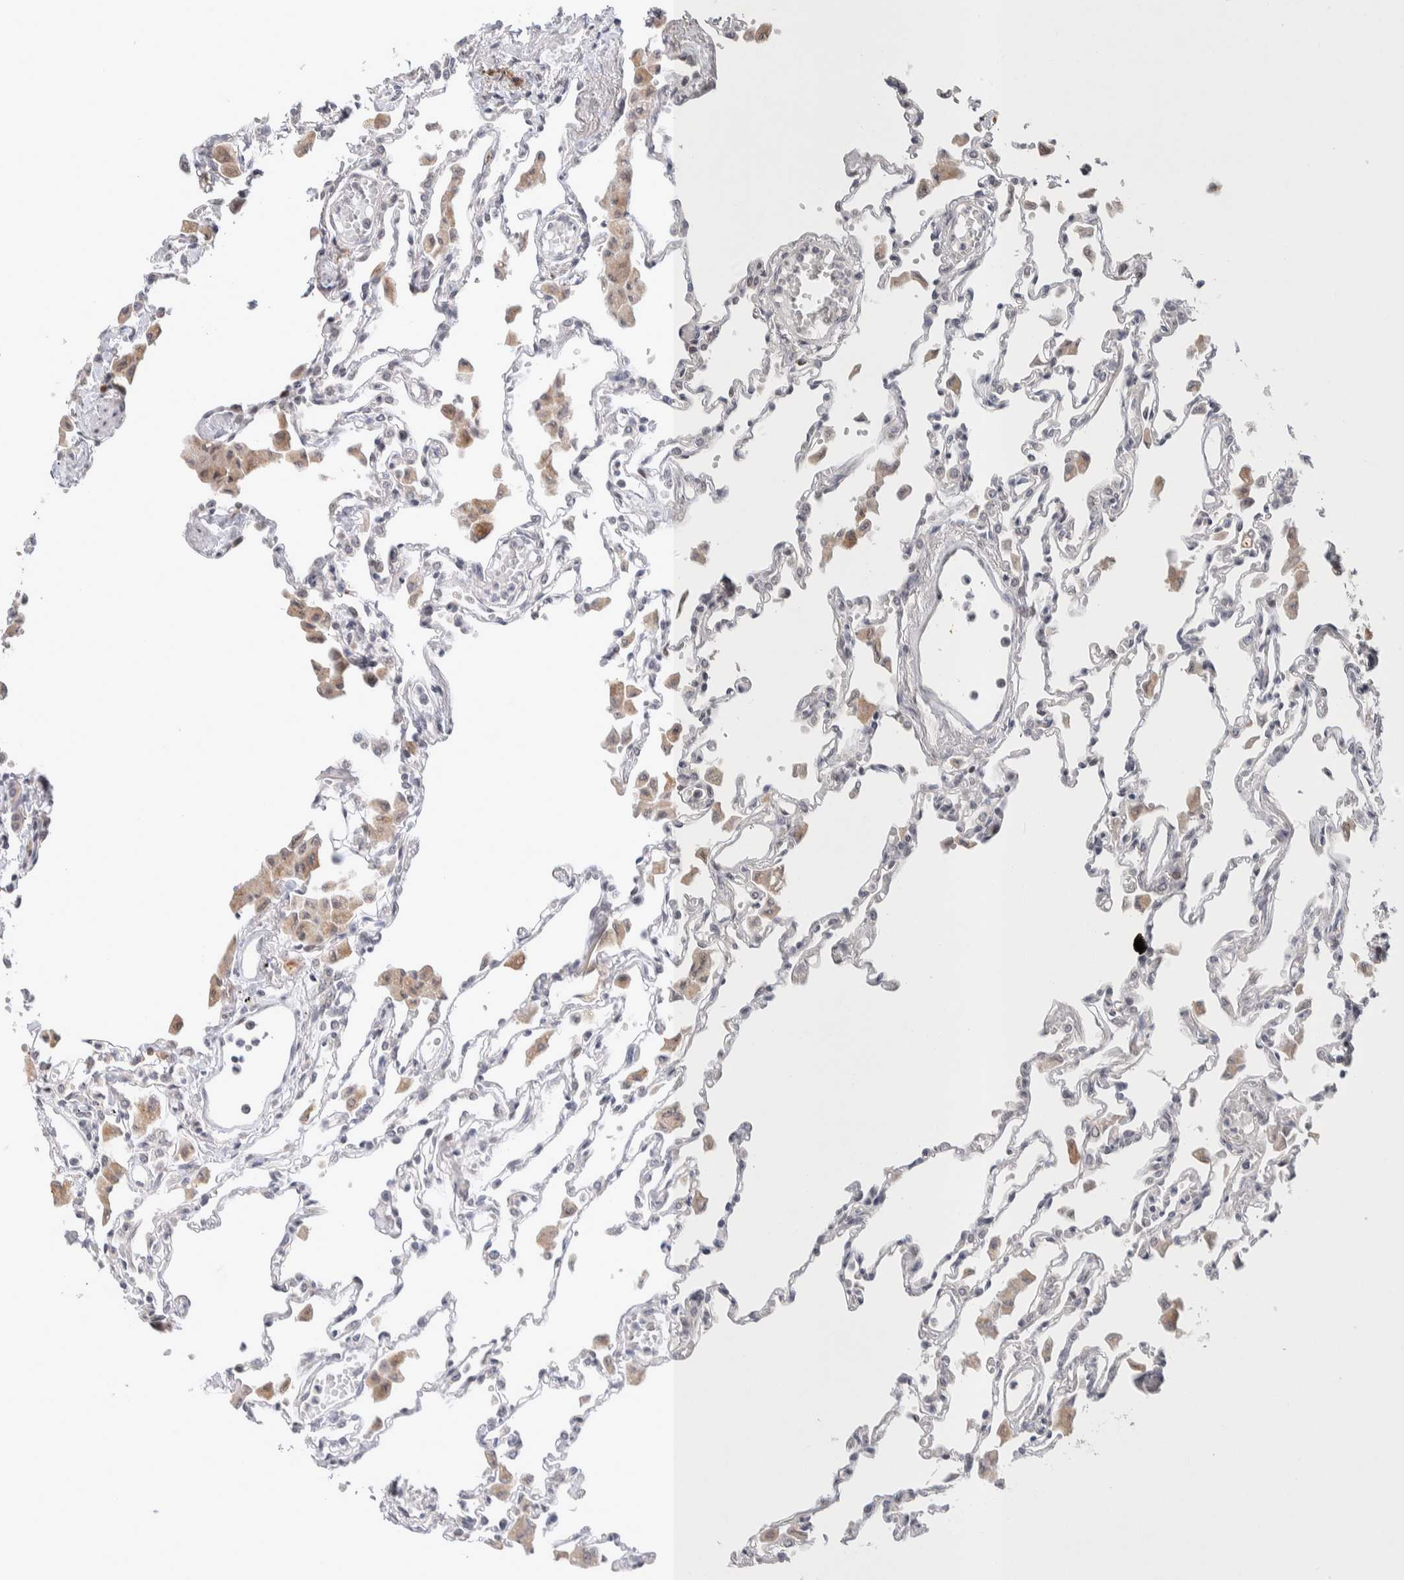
{"staining": {"intensity": "negative", "quantity": "none", "location": "none"}, "tissue": "lung", "cell_type": "Alveolar cells", "image_type": "normal", "snomed": [{"axis": "morphology", "description": "Normal tissue, NOS"}, {"axis": "topography", "description": "Bronchus"}, {"axis": "topography", "description": "Lung"}], "caption": "IHC image of unremarkable lung: lung stained with DAB (3,3'-diaminobenzidine) demonstrates no significant protein staining in alveolar cells.", "gene": "CRAT", "patient": {"sex": "female", "age": 49}}